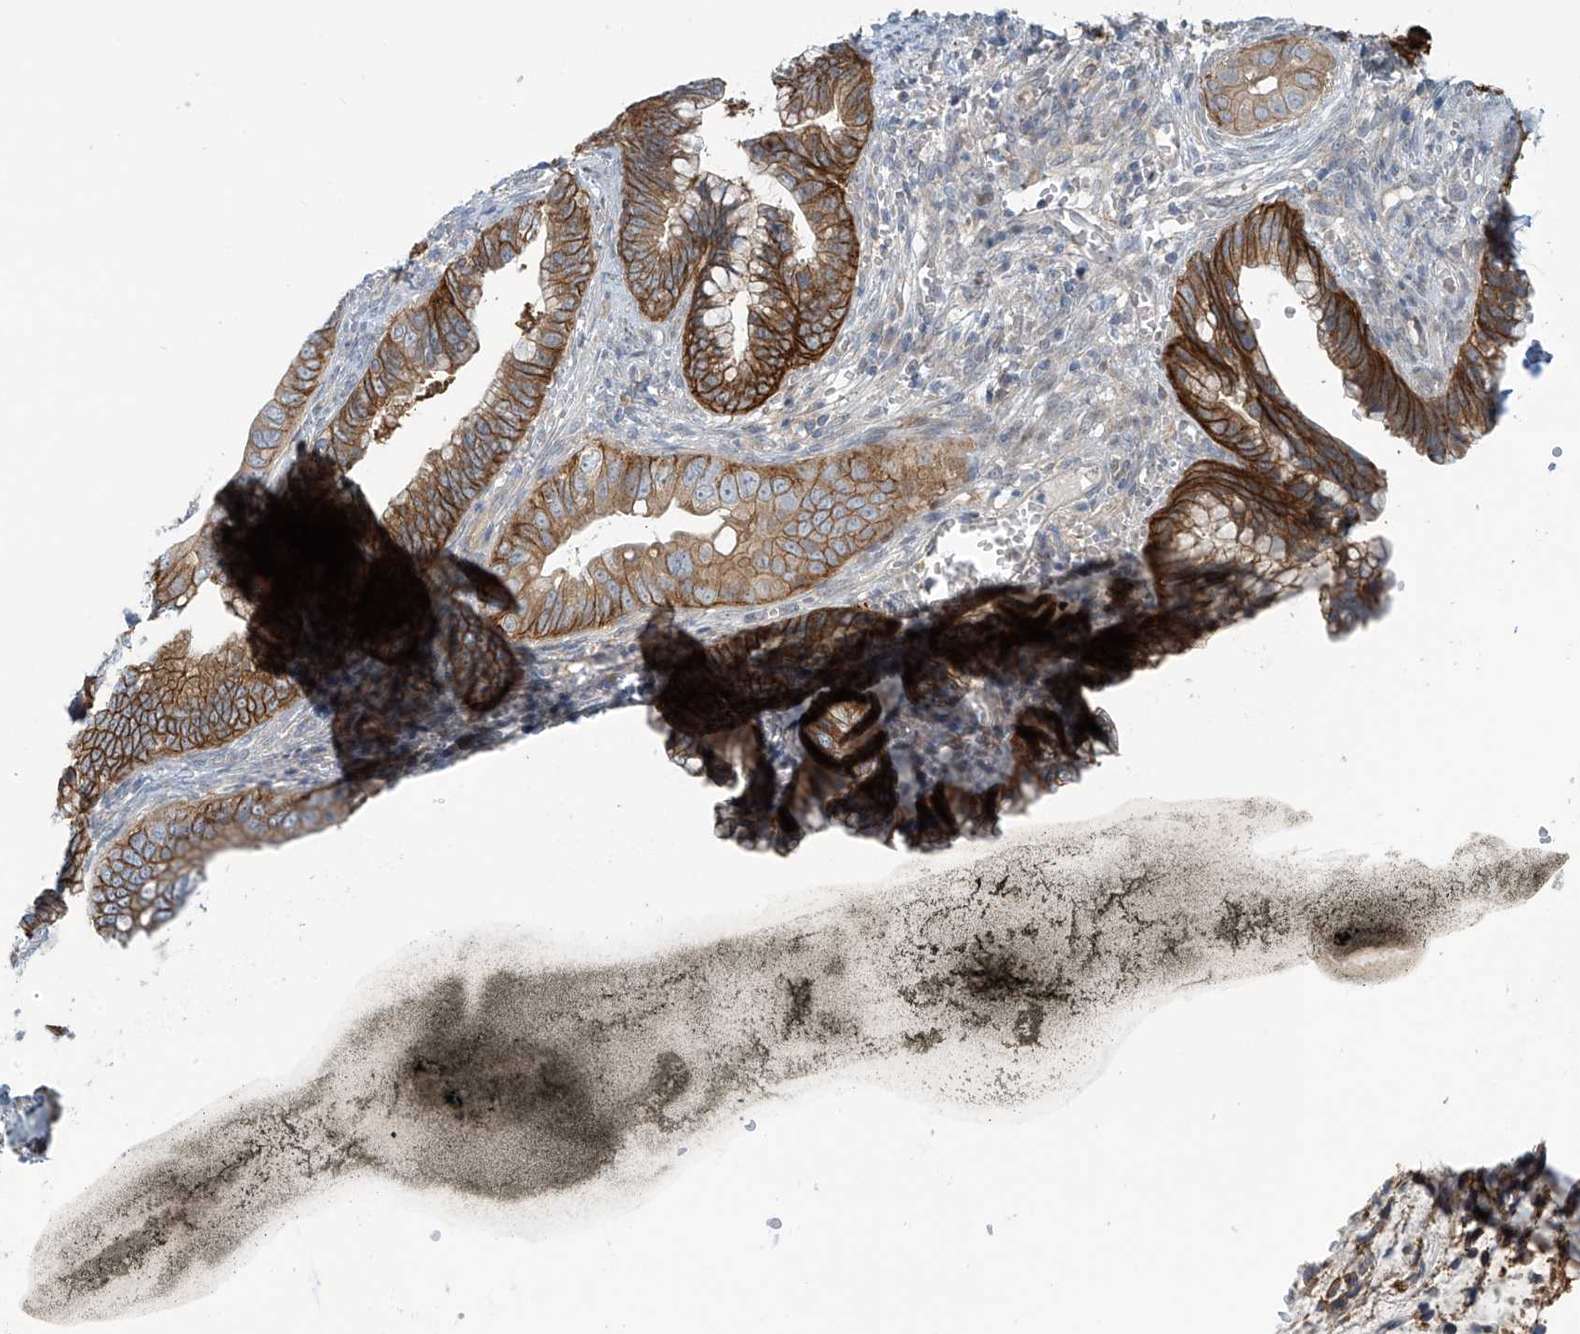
{"staining": {"intensity": "strong", "quantity": ">75%", "location": "cytoplasmic/membranous"}, "tissue": "cervical cancer", "cell_type": "Tumor cells", "image_type": "cancer", "snomed": [{"axis": "morphology", "description": "Adenocarcinoma, NOS"}, {"axis": "topography", "description": "Cervix"}], "caption": "This is an image of immunohistochemistry (IHC) staining of cervical cancer, which shows strong staining in the cytoplasmic/membranous of tumor cells.", "gene": "FSD1L", "patient": {"sex": "female", "age": 44}}